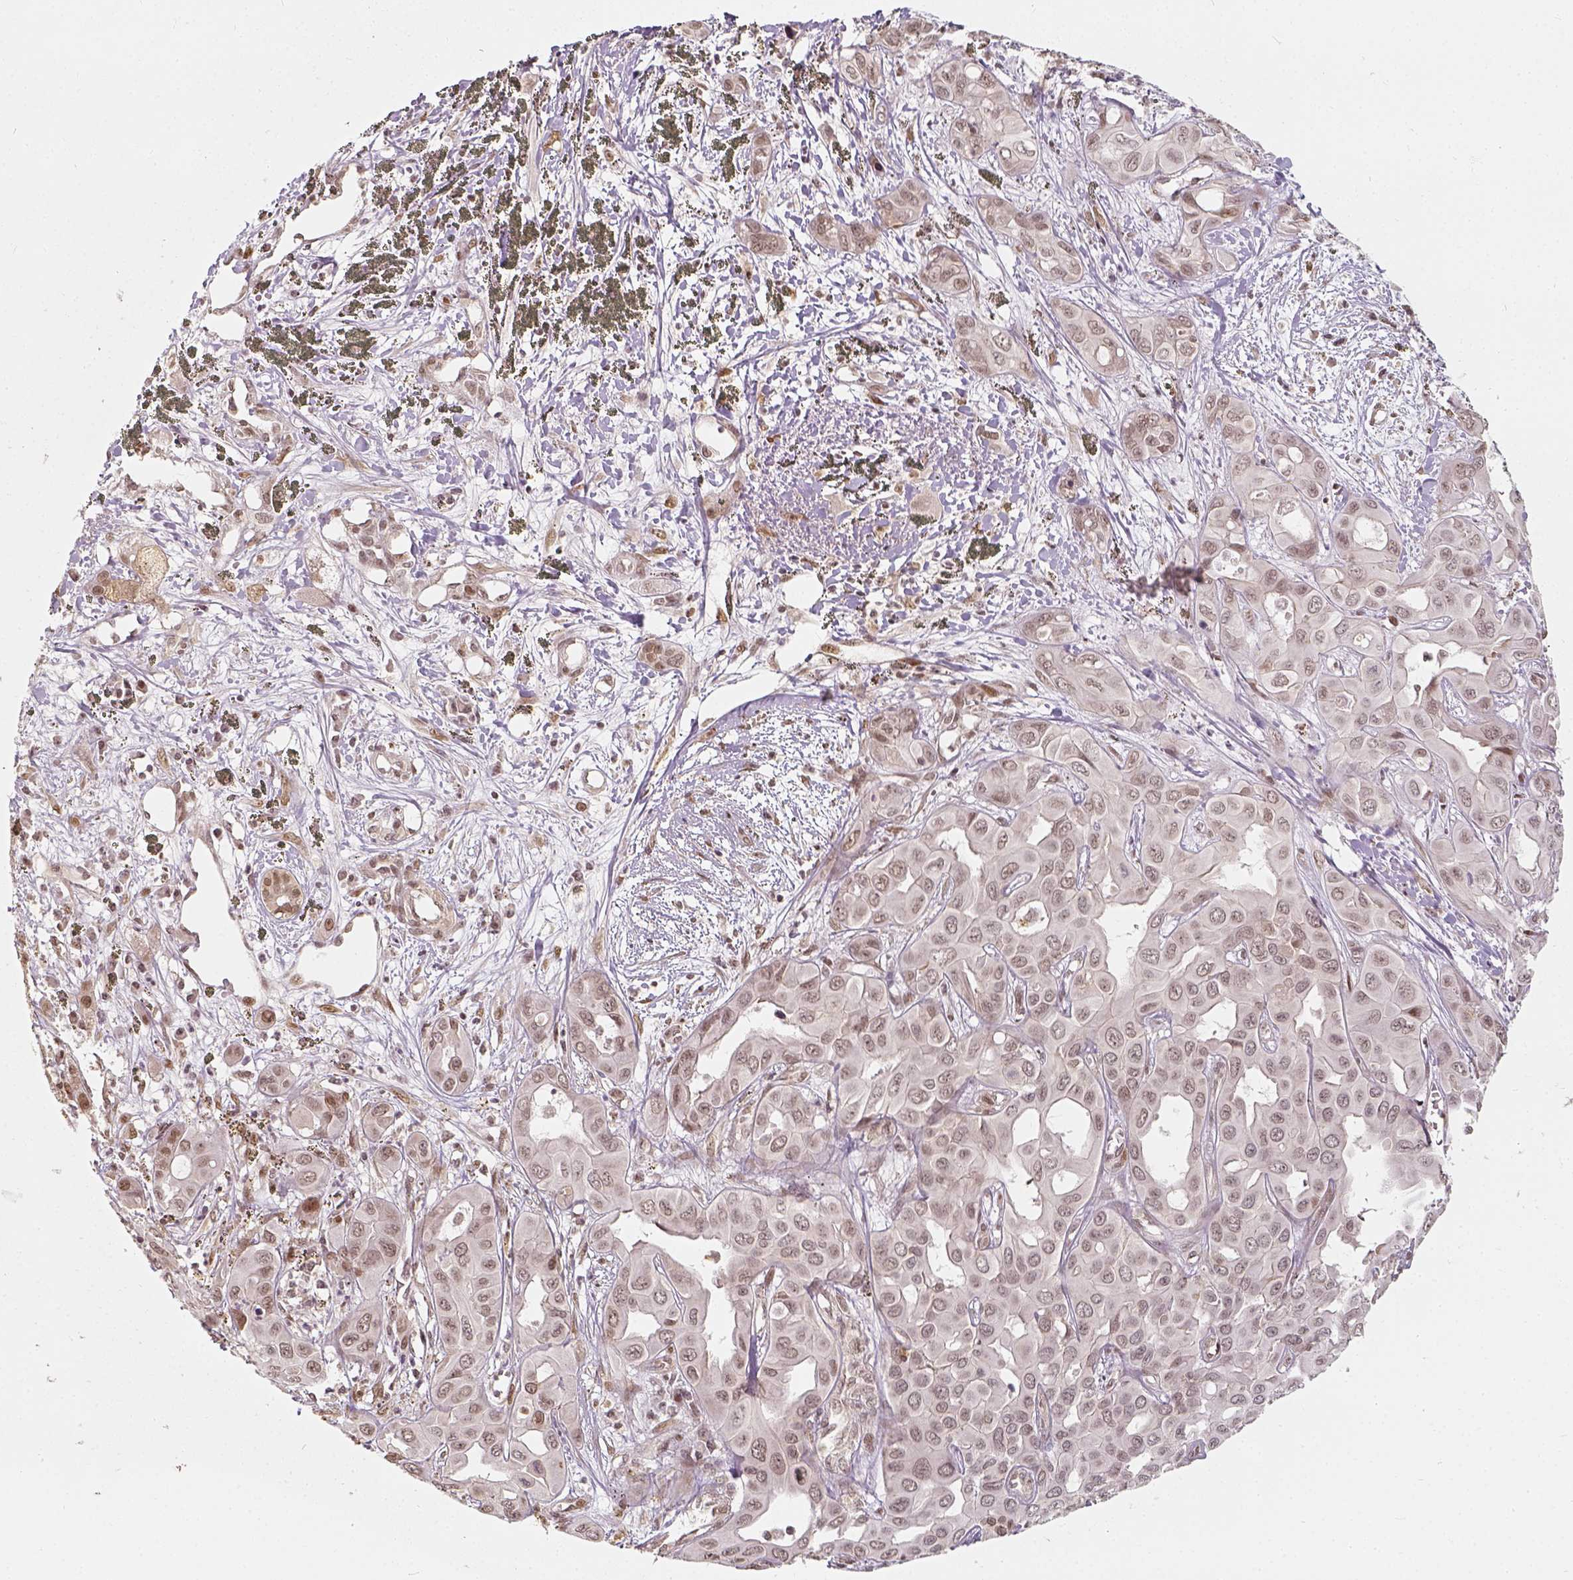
{"staining": {"intensity": "negative", "quantity": "none", "location": "none"}, "tissue": "liver cancer", "cell_type": "Tumor cells", "image_type": "cancer", "snomed": [{"axis": "morphology", "description": "Cholangiocarcinoma"}, {"axis": "topography", "description": "Liver"}], "caption": "There is no significant staining in tumor cells of liver cancer (cholangiocarcinoma).", "gene": "ZMAT3", "patient": {"sex": "female", "age": 60}}